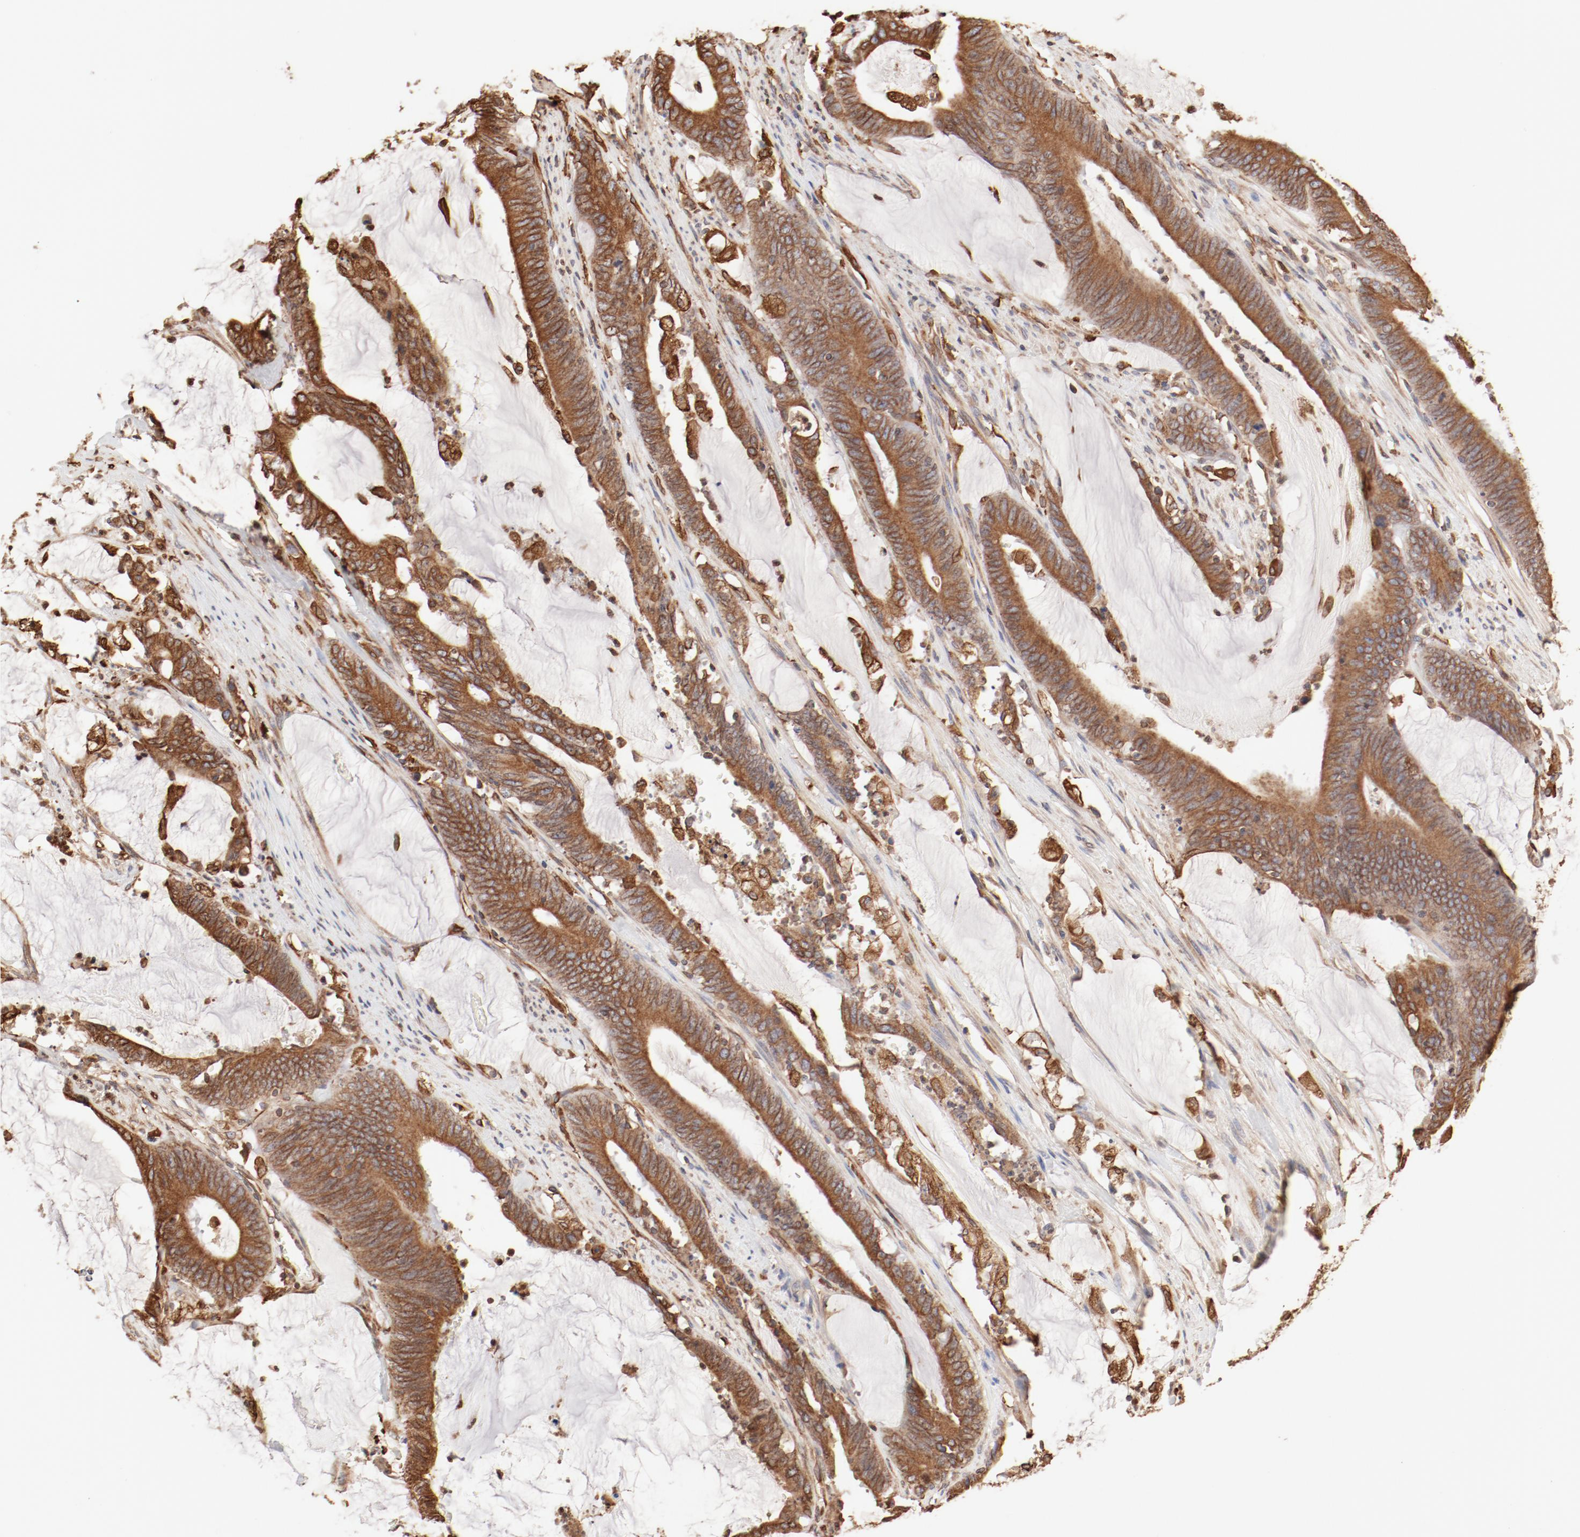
{"staining": {"intensity": "moderate", "quantity": ">75%", "location": "cytoplasmic/membranous"}, "tissue": "colorectal cancer", "cell_type": "Tumor cells", "image_type": "cancer", "snomed": [{"axis": "morphology", "description": "Adenocarcinoma, NOS"}, {"axis": "topography", "description": "Rectum"}], "caption": "This image exhibits immunohistochemistry (IHC) staining of colorectal cancer (adenocarcinoma), with medium moderate cytoplasmic/membranous staining in approximately >75% of tumor cells.", "gene": "BCAP31", "patient": {"sex": "female", "age": 66}}